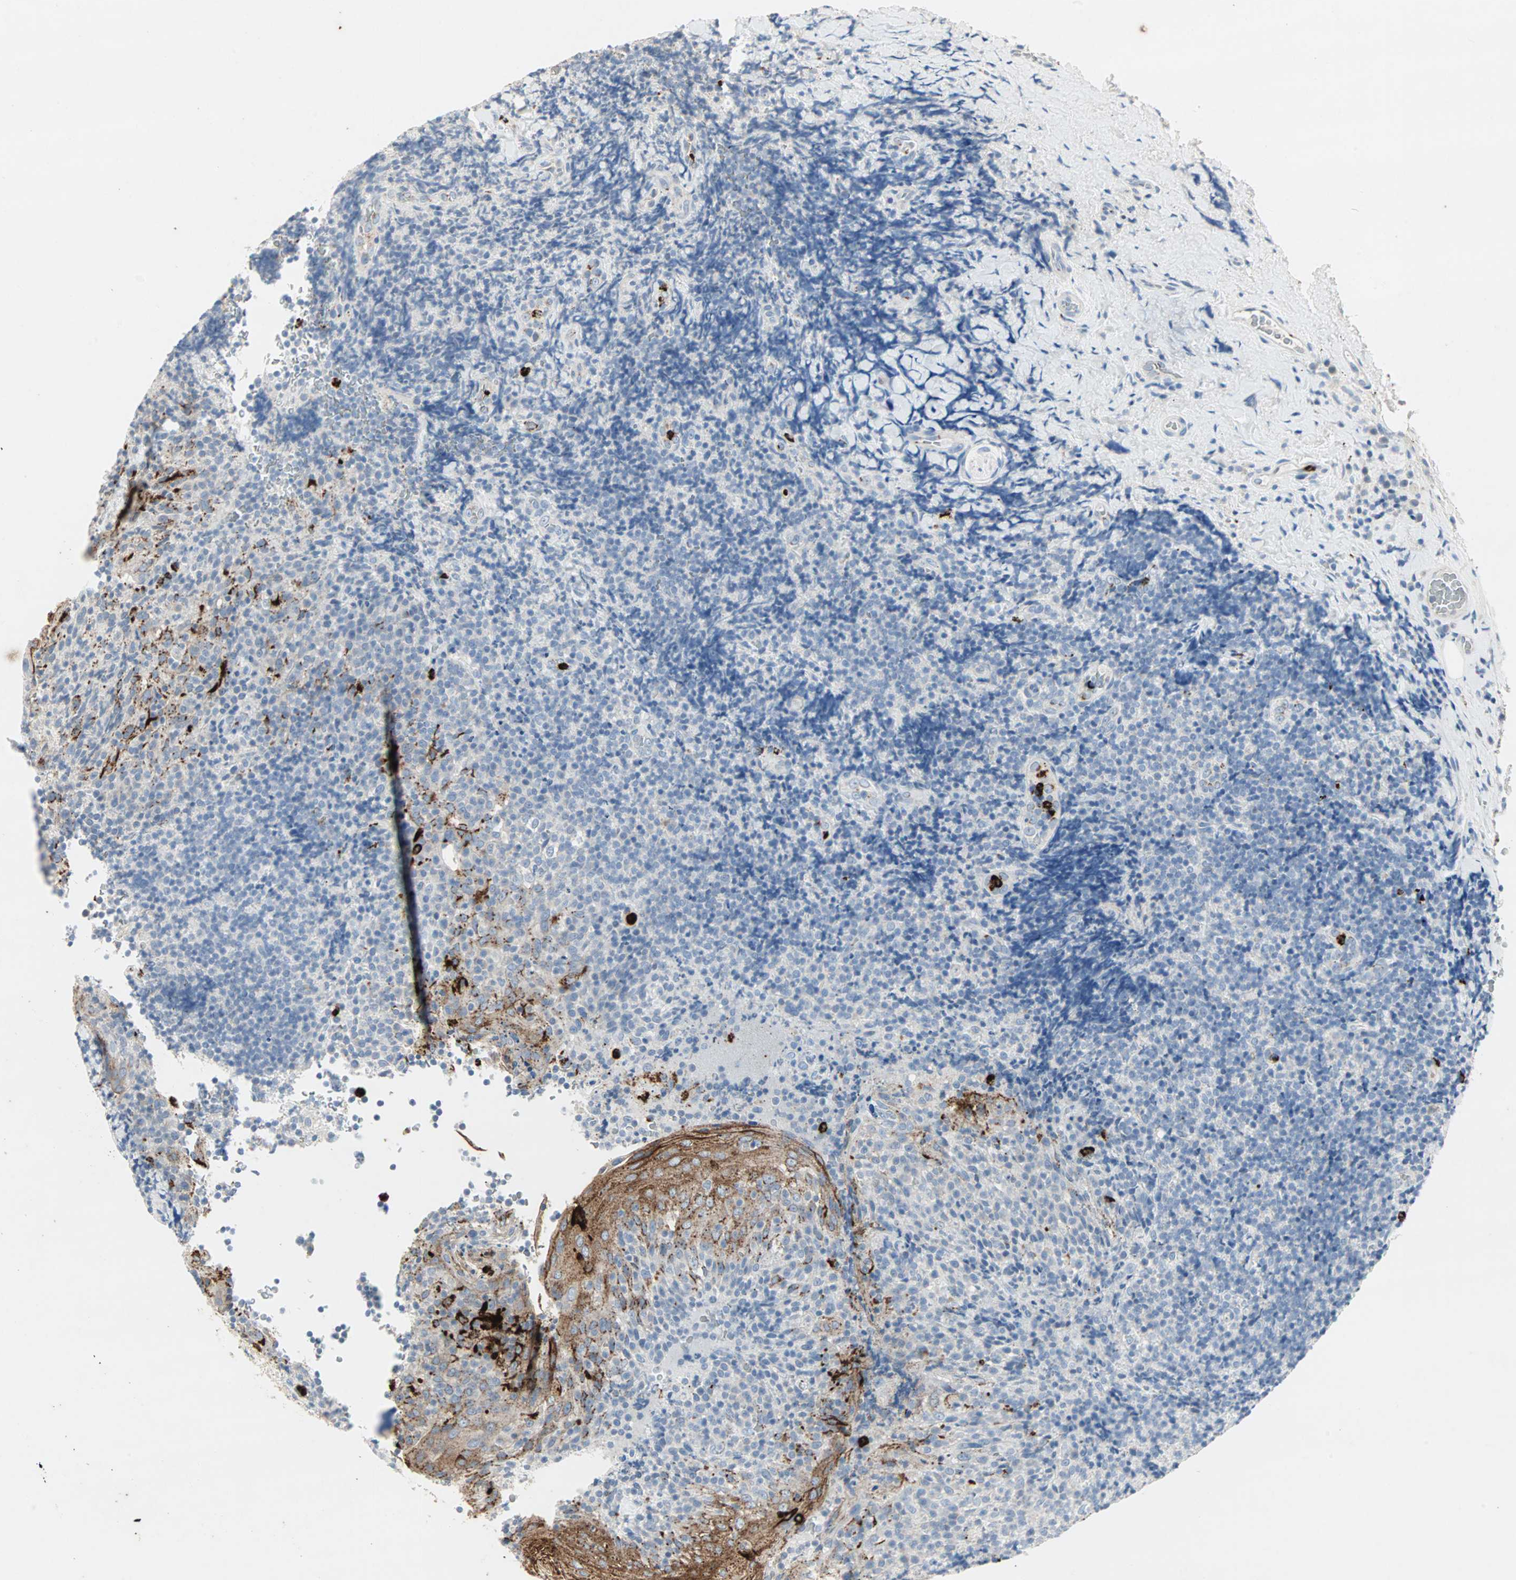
{"staining": {"intensity": "negative", "quantity": "none", "location": "none"}, "tissue": "lymphoma", "cell_type": "Tumor cells", "image_type": "cancer", "snomed": [{"axis": "morphology", "description": "Malignant lymphoma, non-Hodgkin's type, High grade"}, {"axis": "topography", "description": "Tonsil"}], "caption": "Lymphoma was stained to show a protein in brown. There is no significant expression in tumor cells. The staining was performed using DAB to visualize the protein expression in brown, while the nuclei were stained in blue with hematoxylin (Magnification: 20x).", "gene": "CEACAM6", "patient": {"sex": "female", "age": 36}}